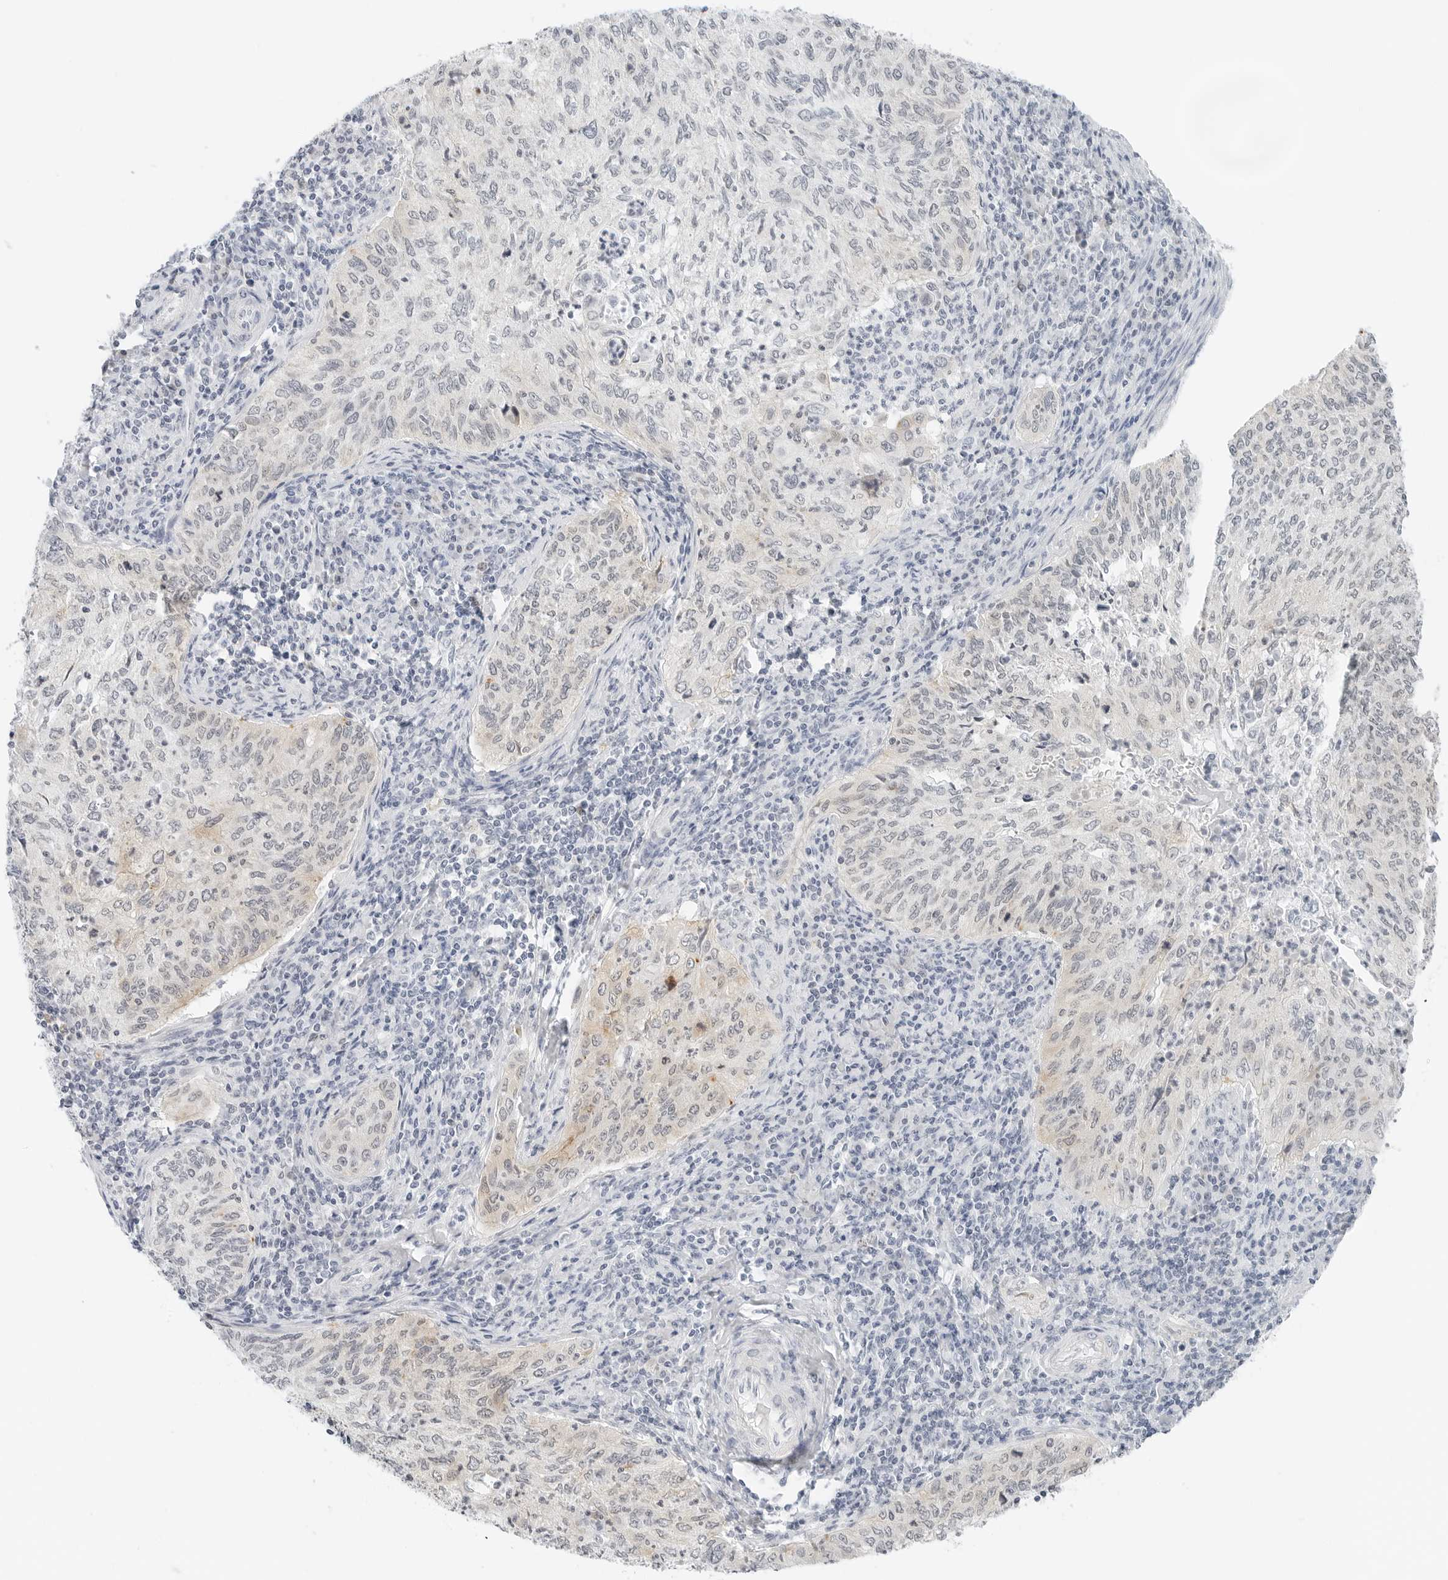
{"staining": {"intensity": "weak", "quantity": "<25%", "location": "cytoplasmic/membranous"}, "tissue": "cervical cancer", "cell_type": "Tumor cells", "image_type": "cancer", "snomed": [{"axis": "morphology", "description": "Squamous cell carcinoma, NOS"}, {"axis": "topography", "description": "Cervix"}], "caption": "There is no significant staining in tumor cells of cervical cancer (squamous cell carcinoma). (Brightfield microscopy of DAB (3,3'-diaminobenzidine) IHC at high magnification).", "gene": "CCSAP", "patient": {"sex": "female", "age": 30}}